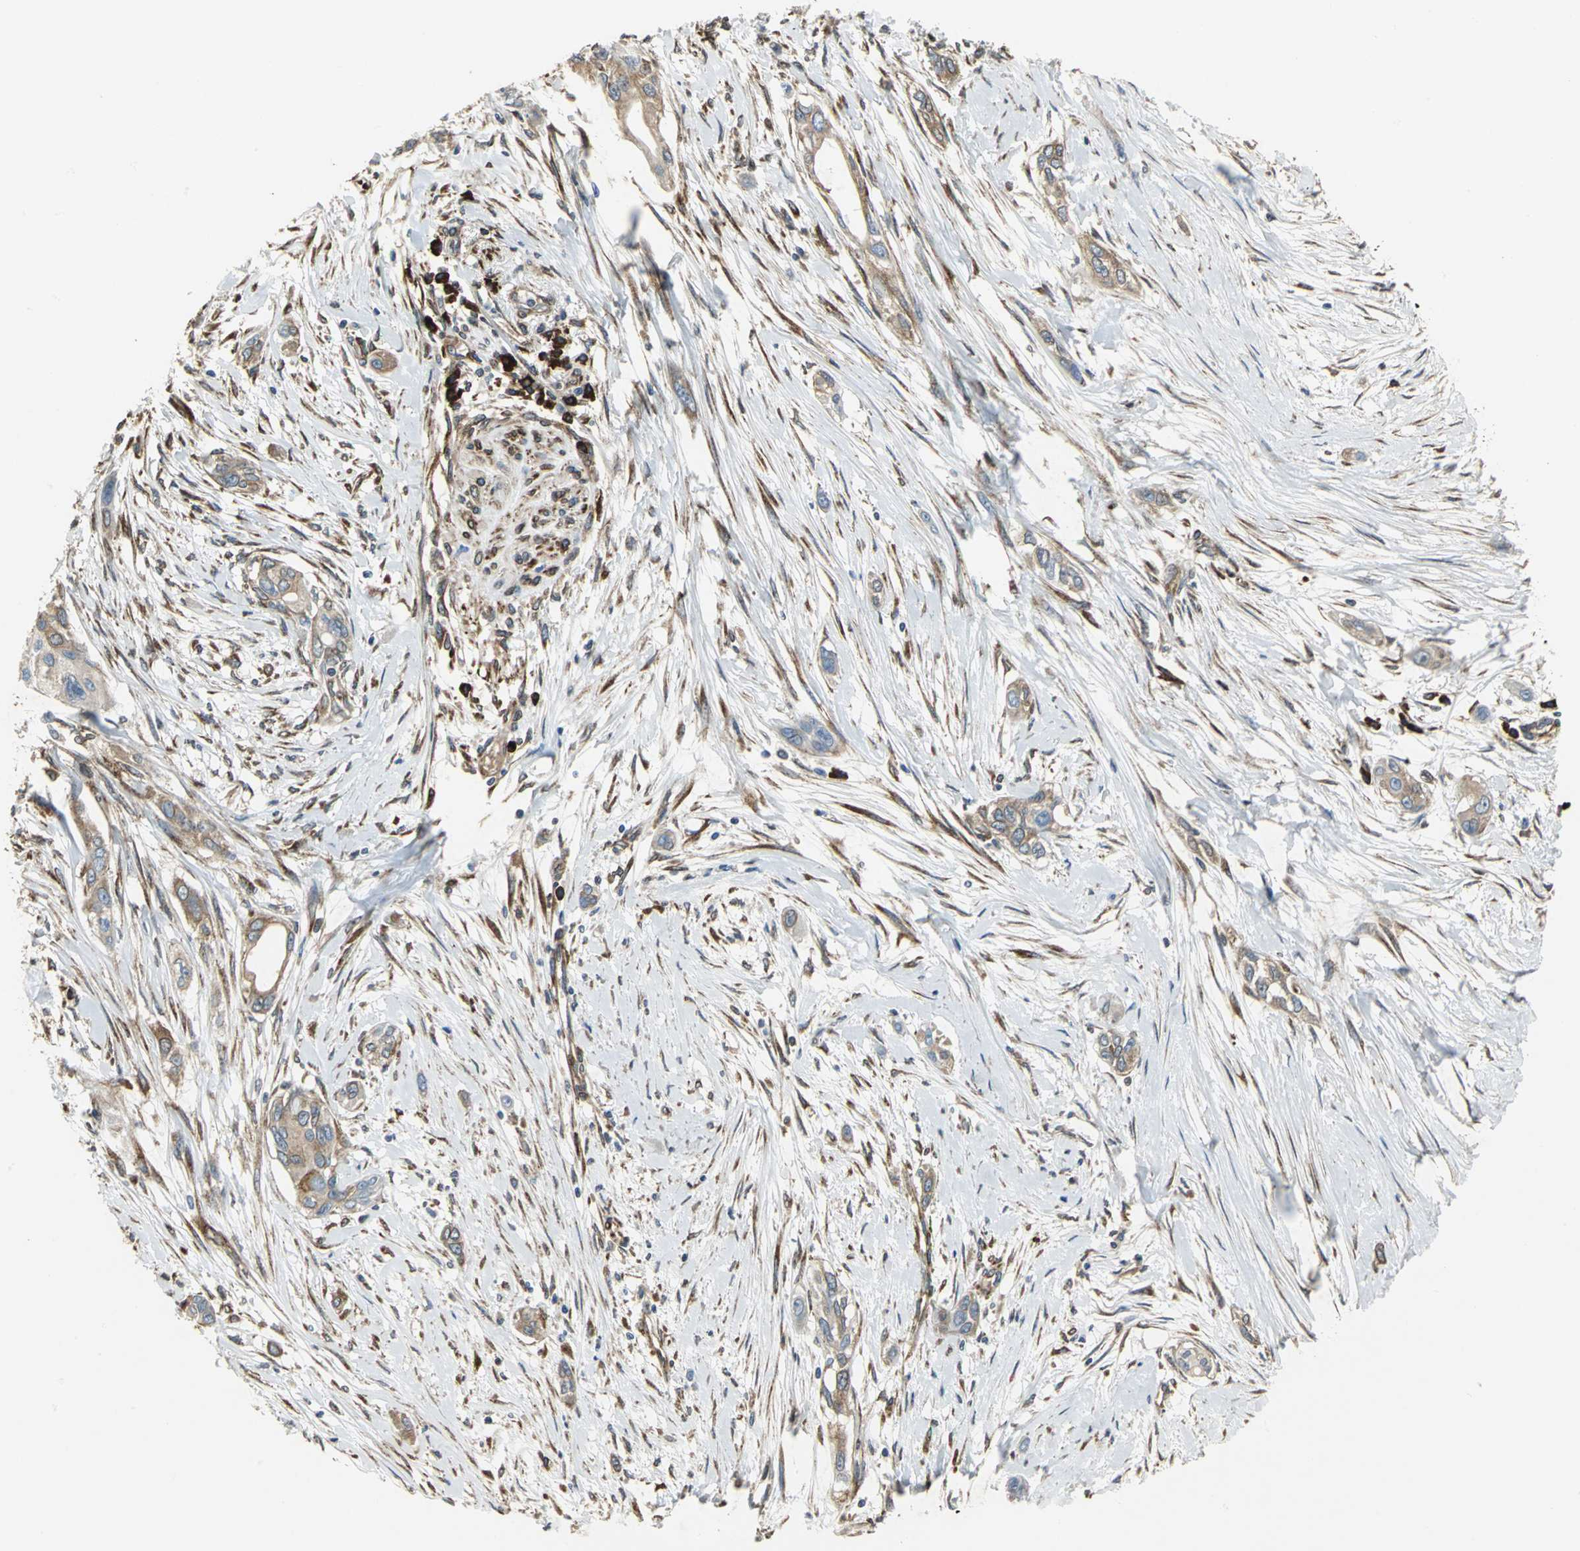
{"staining": {"intensity": "weak", "quantity": "25%-75%", "location": "cytoplasmic/membranous"}, "tissue": "pancreatic cancer", "cell_type": "Tumor cells", "image_type": "cancer", "snomed": [{"axis": "morphology", "description": "Adenocarcinoma, NOS"}, {"axis": "topography", "description": "Pancreas"}], "caption": "Pancreatic adenocarcinoma tissue exhibits weak cytoplasmic/membranous expression in approximately 25%-75% of tumor cells, visualized by immunohistochemistry.", "gene": "SYVN1", "patient": {"sex": "female", "age": 60}}